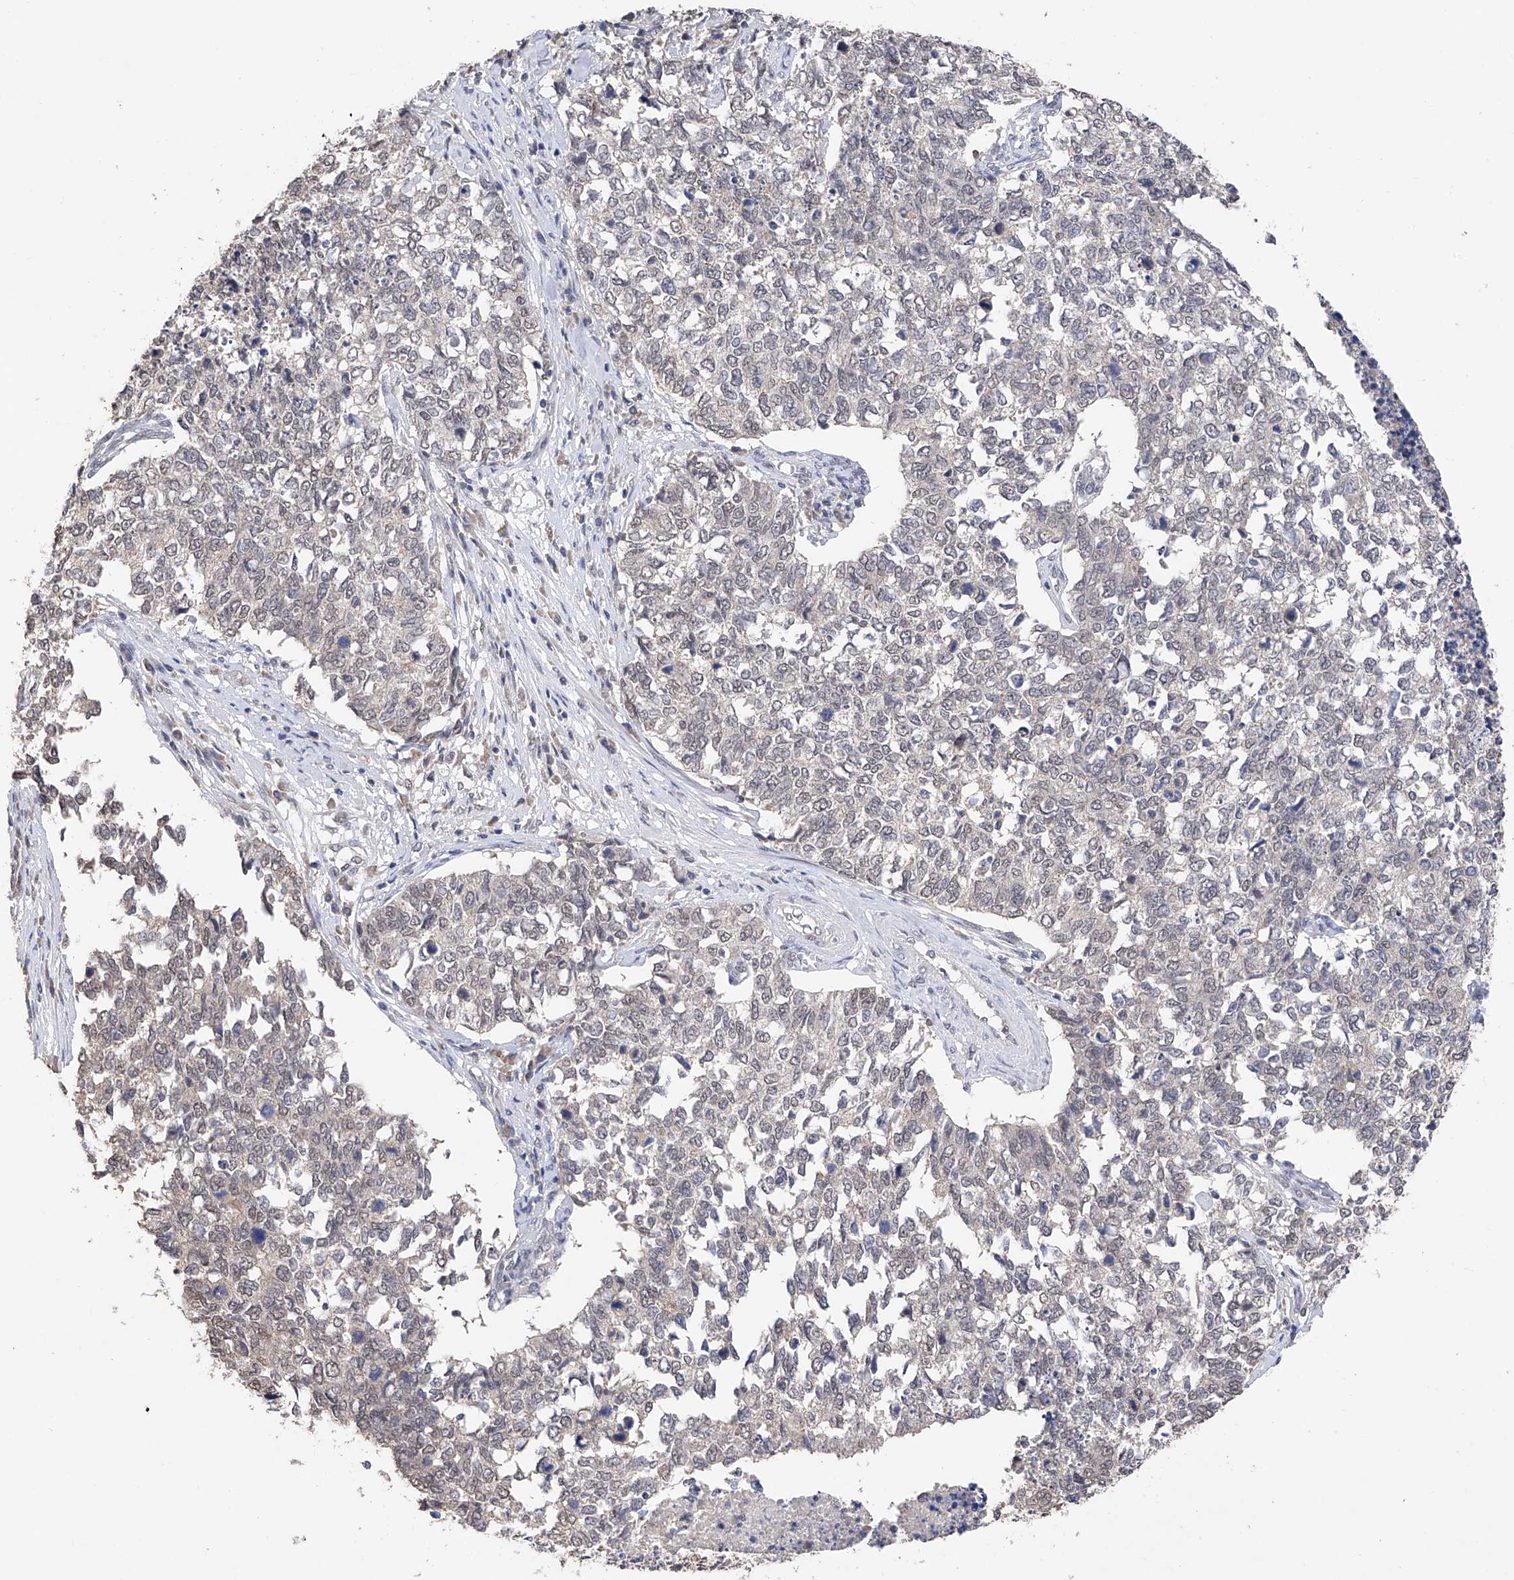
{"staining": {"intensity": "negative", "quantity": "none", "location": "none"}, "tissue": "cervical cancer", "cell_type": "Tumor cells", "image_type": "cancer", "snomed": [{"axis": "morphology", "description": "Squamous cell carcinoma, NOS"}, {"axis": "topography", "description": "Cervix"}], "caption": "Immunohistochemistry histopathology image of neoplastic tissue: human cervical squamous cell carcinoma stained with DAB (3,3'-diaminobenzidine) demonstrates no significant protein expression in tumor cells.", "gene": "DMAP1", "patient": {"sex": "female", "age": 63}}